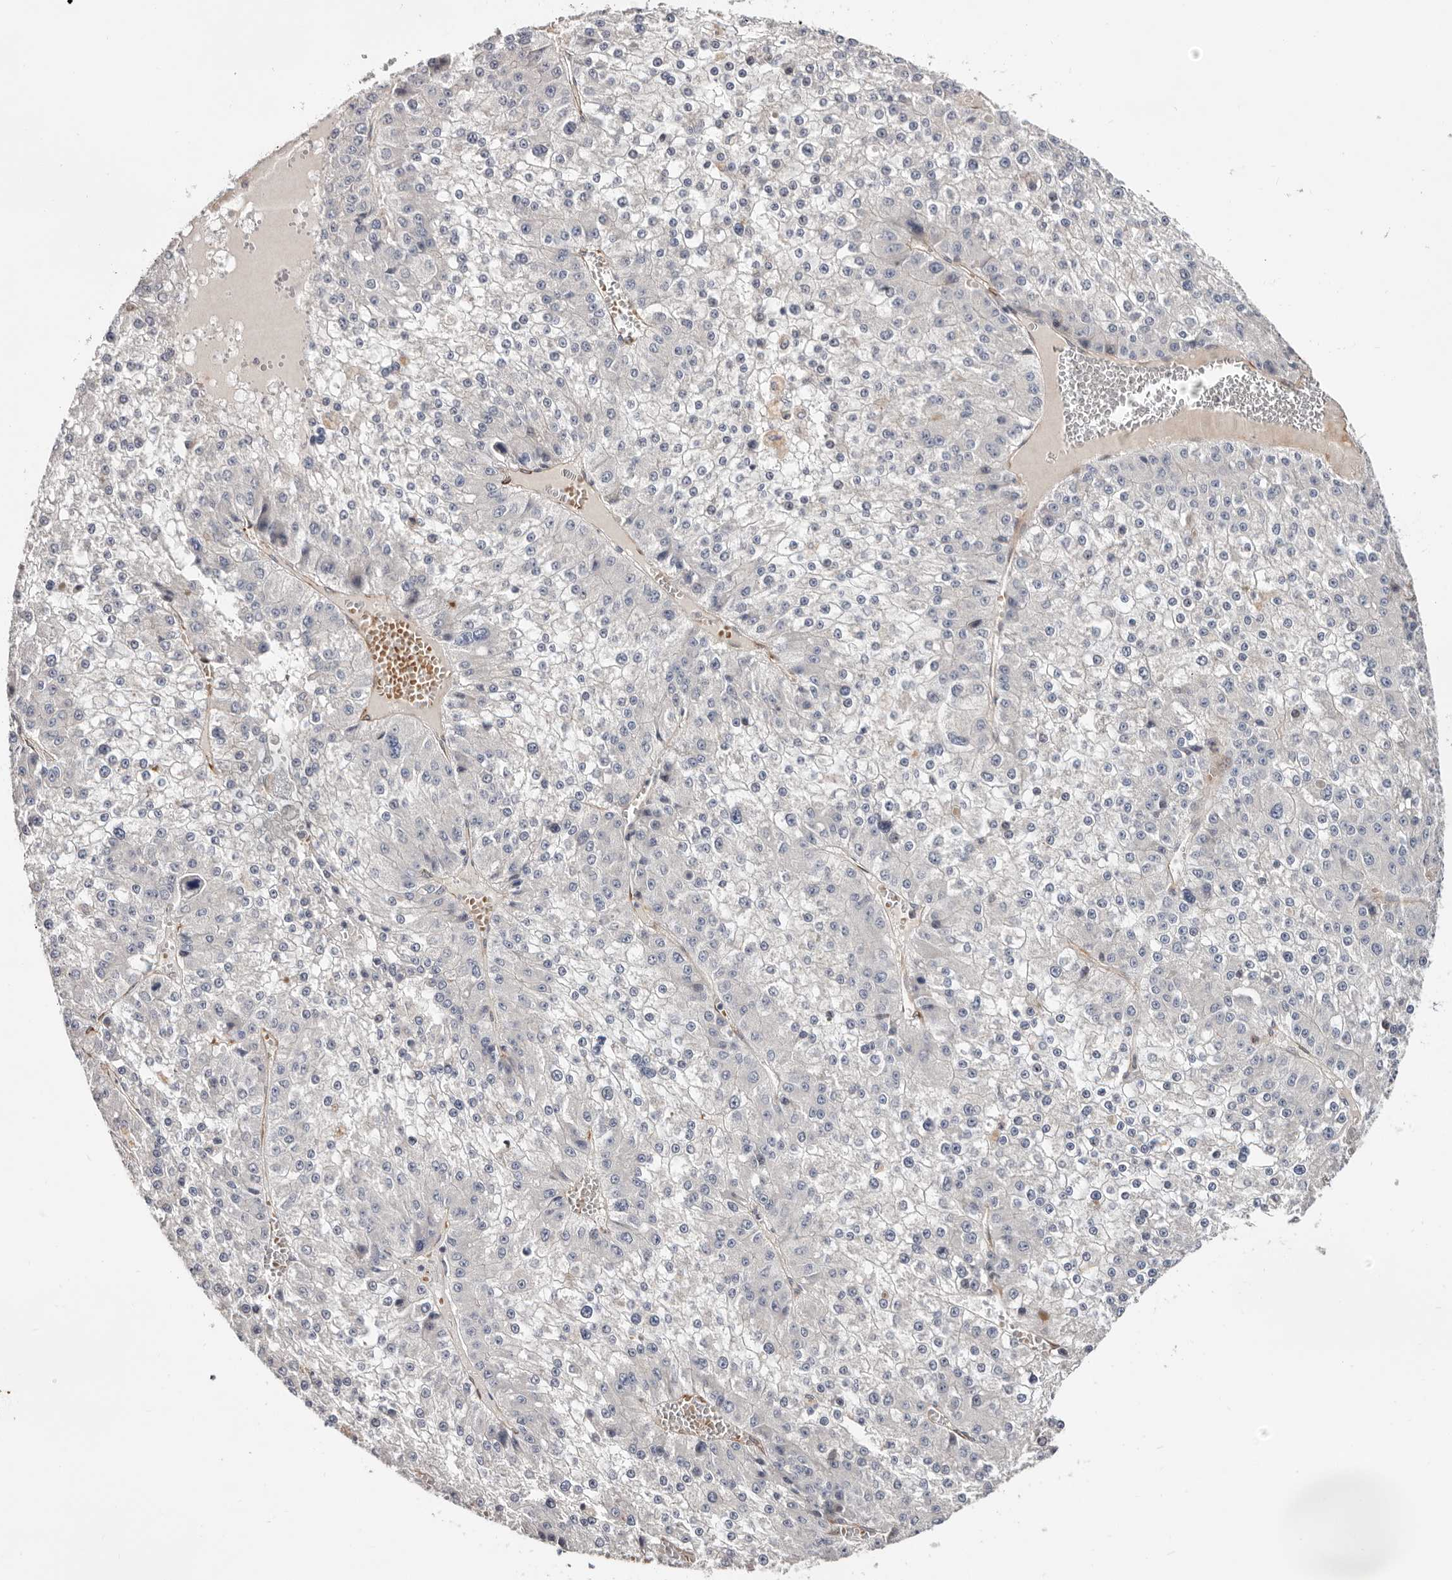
{"staining": {"intensity": "negative", "quantity": "none", "location": "none"}, "tissue": "liver cancer", "cell_type": "Tumor cells", "image_type": "cancer", "snomed": [{"axis": "morphology", "description": "Carcinoma, Hepatocellular, NOS"}, {"axis": "topography", "description": "Liver"}], "caption": "An immunohistochemistry photomicrograph of liver cancer (hepatocellular carcinoma) is shown. There is no staining in tumor cells of liver cancer (hepatocellular carcinoma).", "gene": "USH1C", "patient": {"sex": "female", "age": 73}}